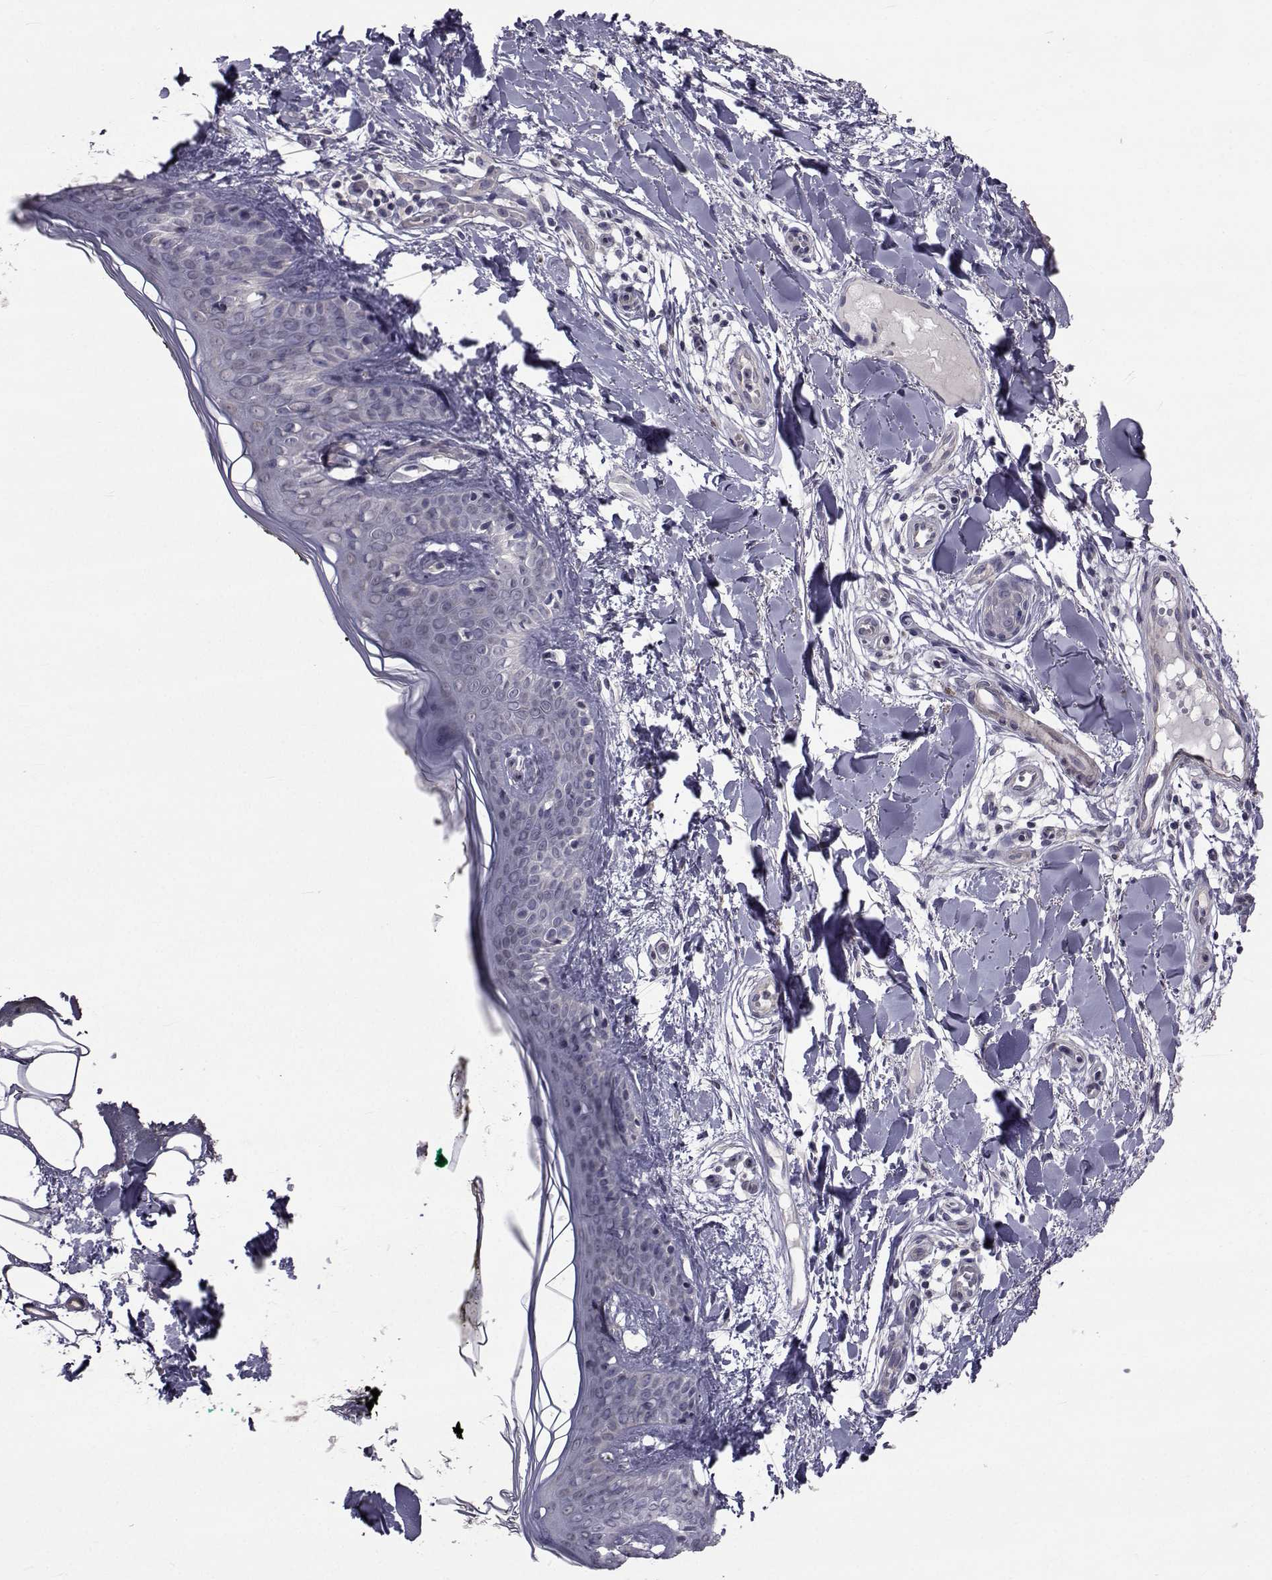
{"staining": {"intensity": "negative", "quantity": "none", "location": "none"}, "tissue": "skin", "cell_type": "Fibroblasts", "image_type": "normal", "snomed": [{"axis": "morphology", "description": "Normal tissue, NOS"}, {"axis": "topography", "description": "Skin"}], "caption": "IHC micrograph of benign skin: human skin stained with DAB exhibits no significant protein staining in fibroblasts. The staining is performed using DAB brown chromogen with nuclei counter-stained in using hematoxylin.", "gene": "CFAP74", "patient": {"sex": "female", "age": 34}}